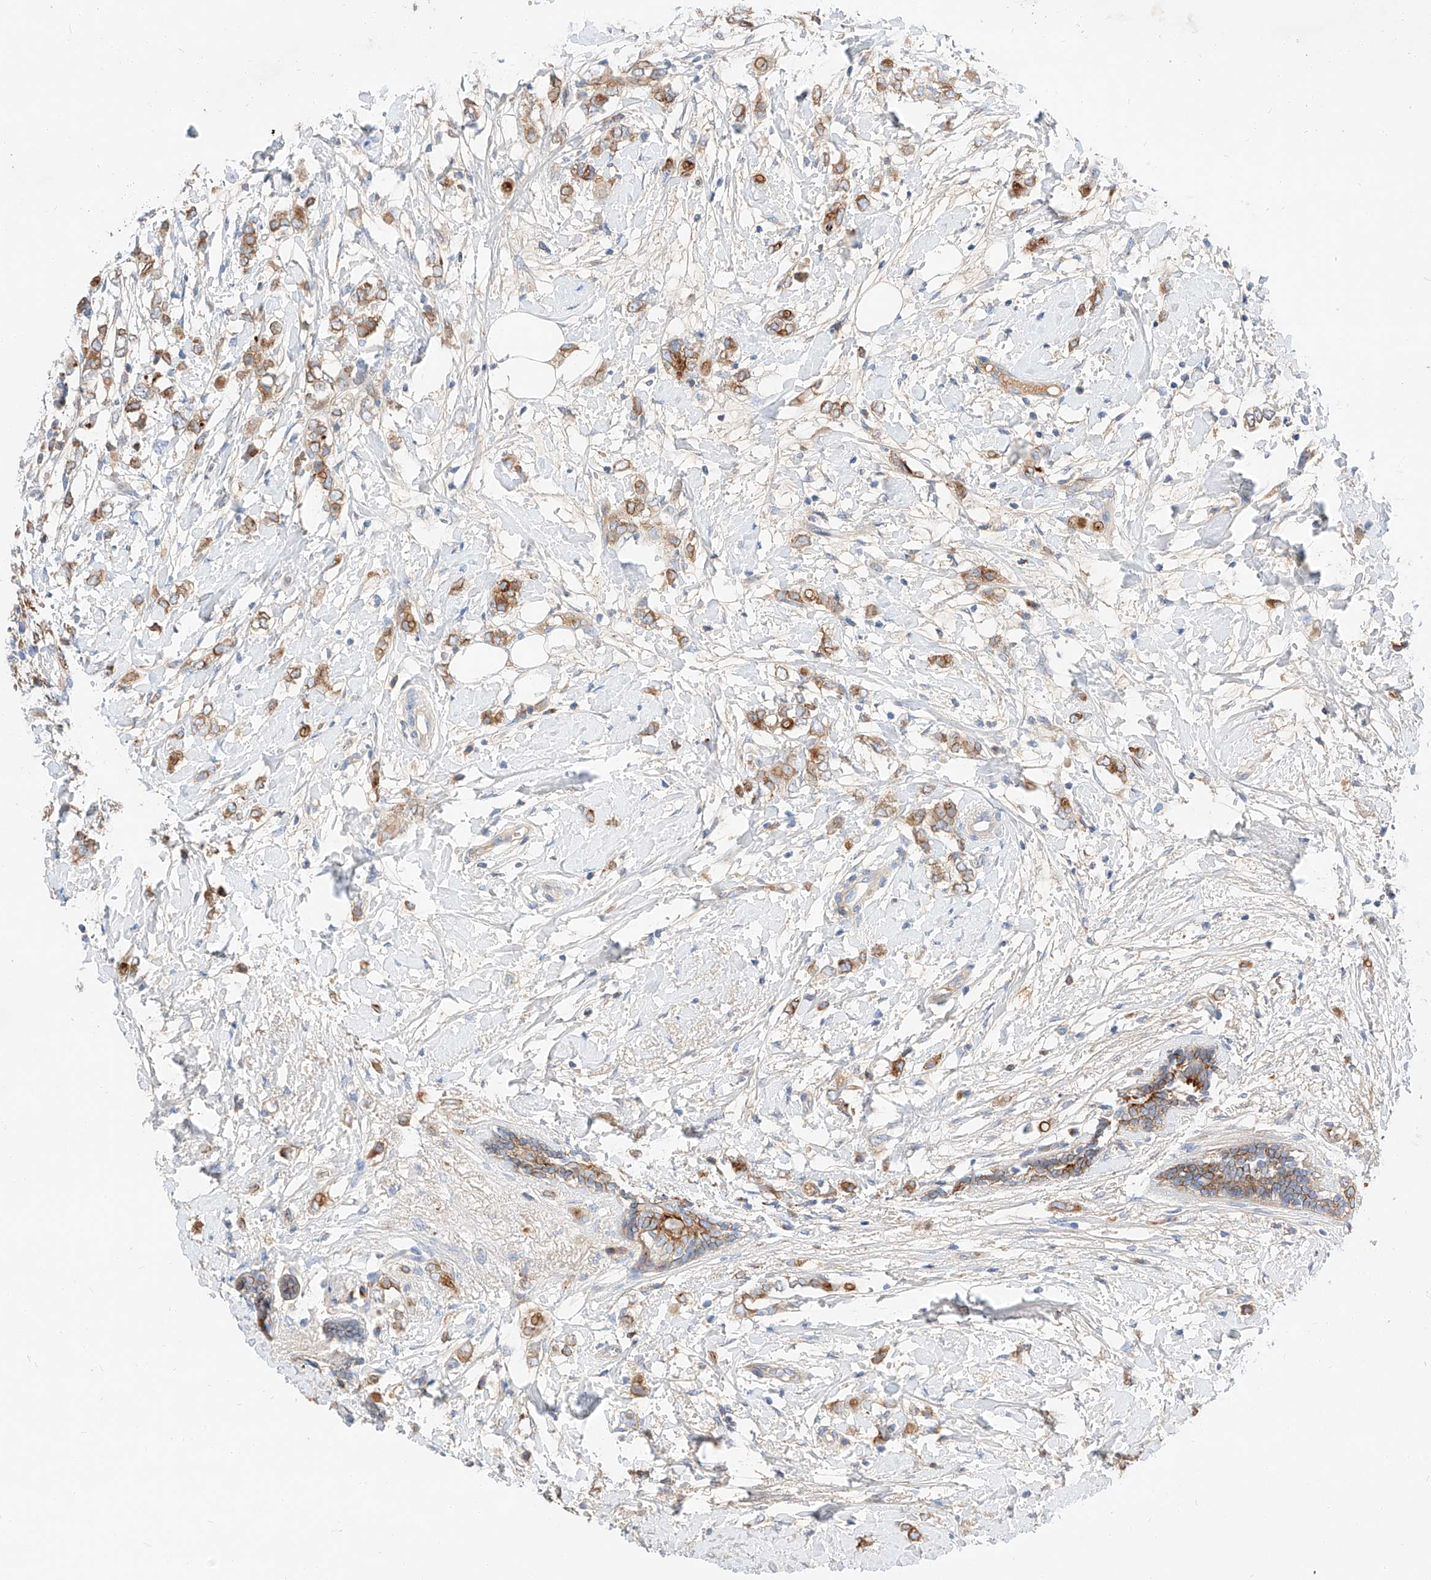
{"staining": {"intensity": "moderate", "quantity": ">75%", "location": "cytoplasmic/membranous"}, "tissue": "breast cancer", "cell_type": "Tumor cells", "image_type": "cancer", "snomed": [{"axis": "morphology", "description": "Normal tissue, NOS"}, {"axis": "morphology", "description": "Lobular carcinoma"}, {"axis": "topography", "description": "Breast"}], "caption": "A brown stain labels moderate cytoplasmic/membranous staining of a protein in human breast cancer (lobular carcinoma) tumor cells.", "gene": "MAP7", "patient": {"sex": "female", "age": 47}}